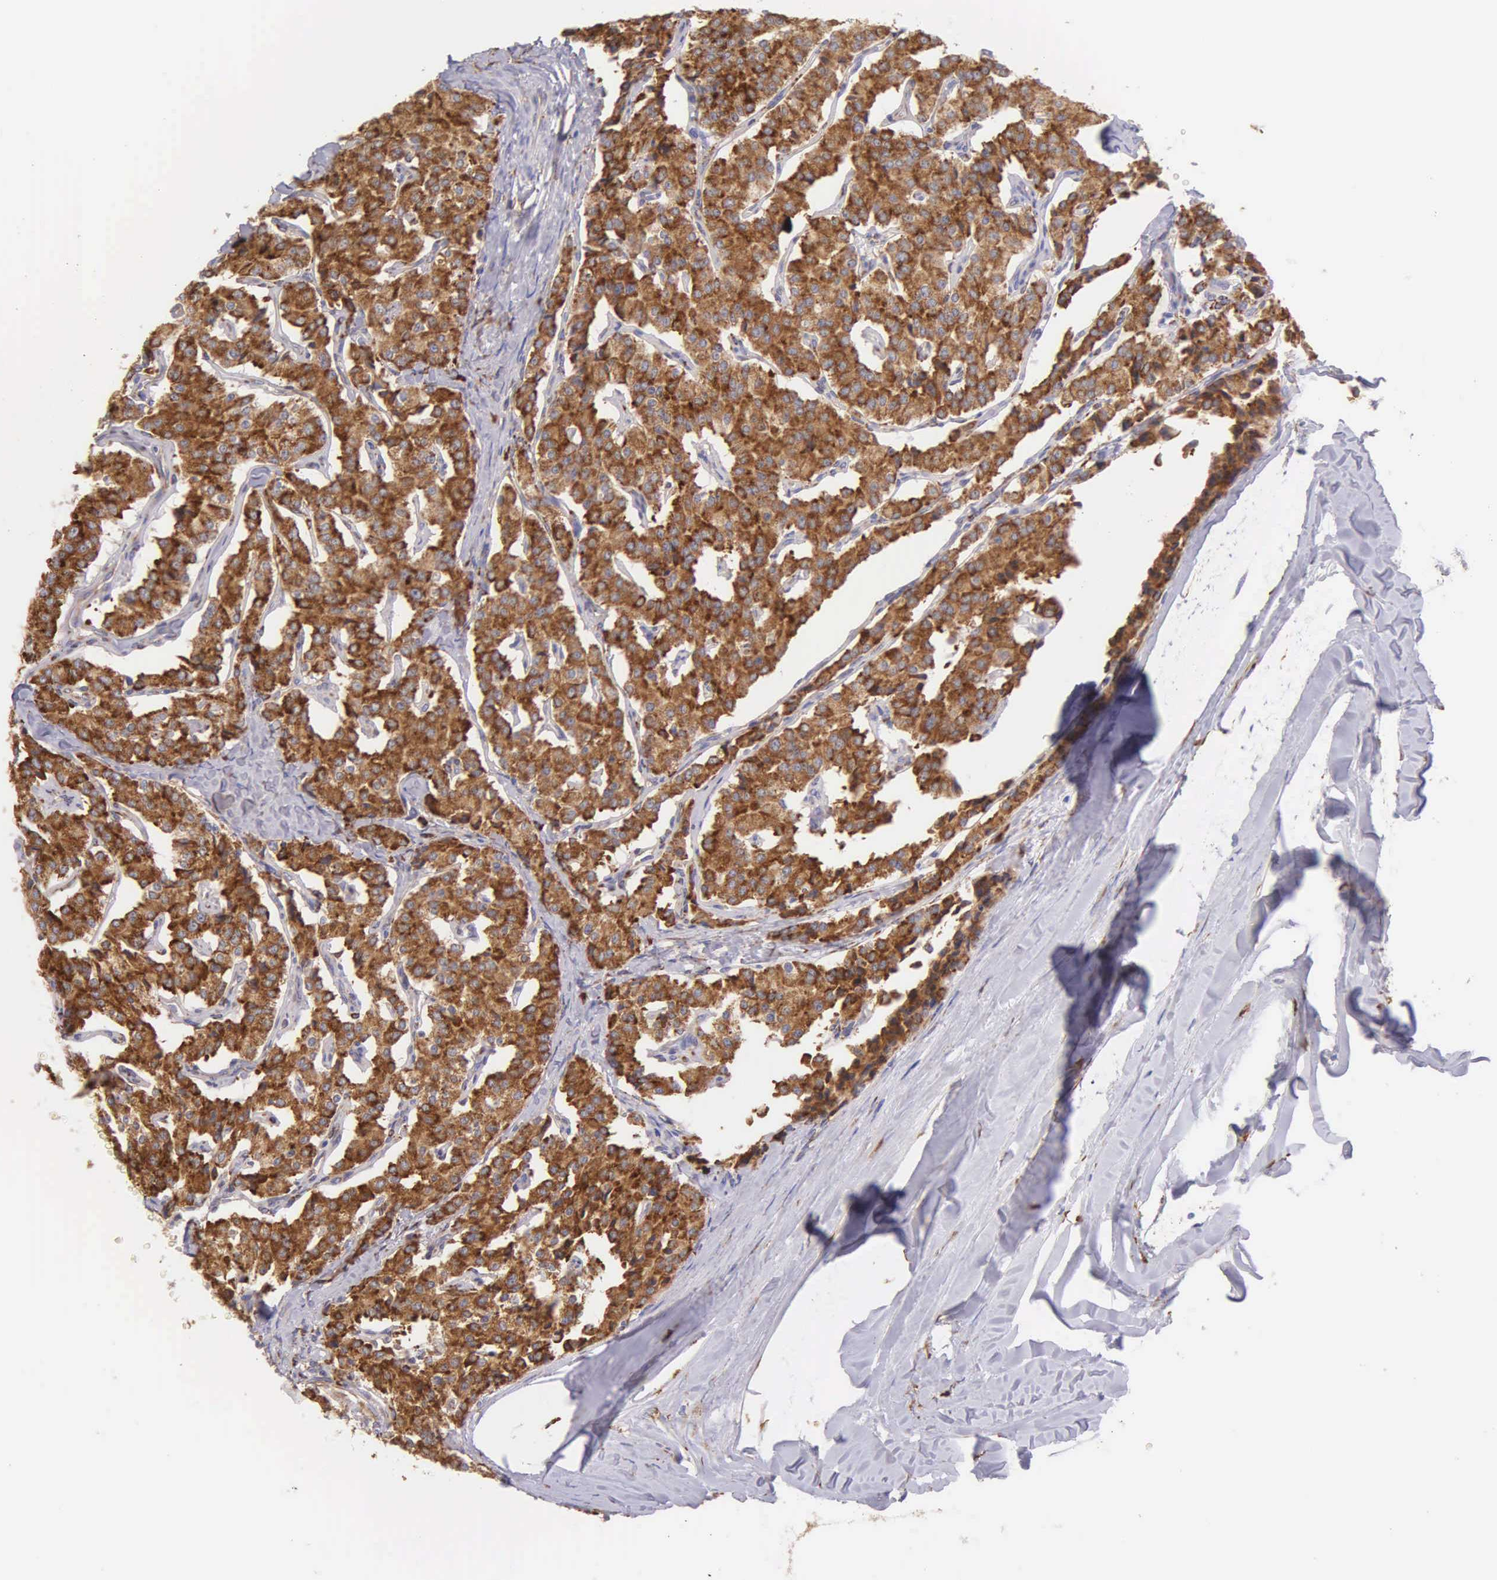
{"staining": {"intensity": "moderate", "quantity": ">75%", "location": "cytoplasmic/membranous"}, "tissue": "carcinoid", "cell_type": "Tumor cells", "image_type": "cancer", "snomed": [{"axis": "morphology", "description": "Carcinoid, malignant, NOS"}, {"axis": "topography", "description": "Bronchus"}], "caption": "Approximately >75% of tumor cells in human carcinoid exhibit moderate cytoplasmic/membranous protein staining as visualized by brown immunohistochemical staining.", "gene": "CKAP4", "patient": {"sex": "male", "age": 55}}